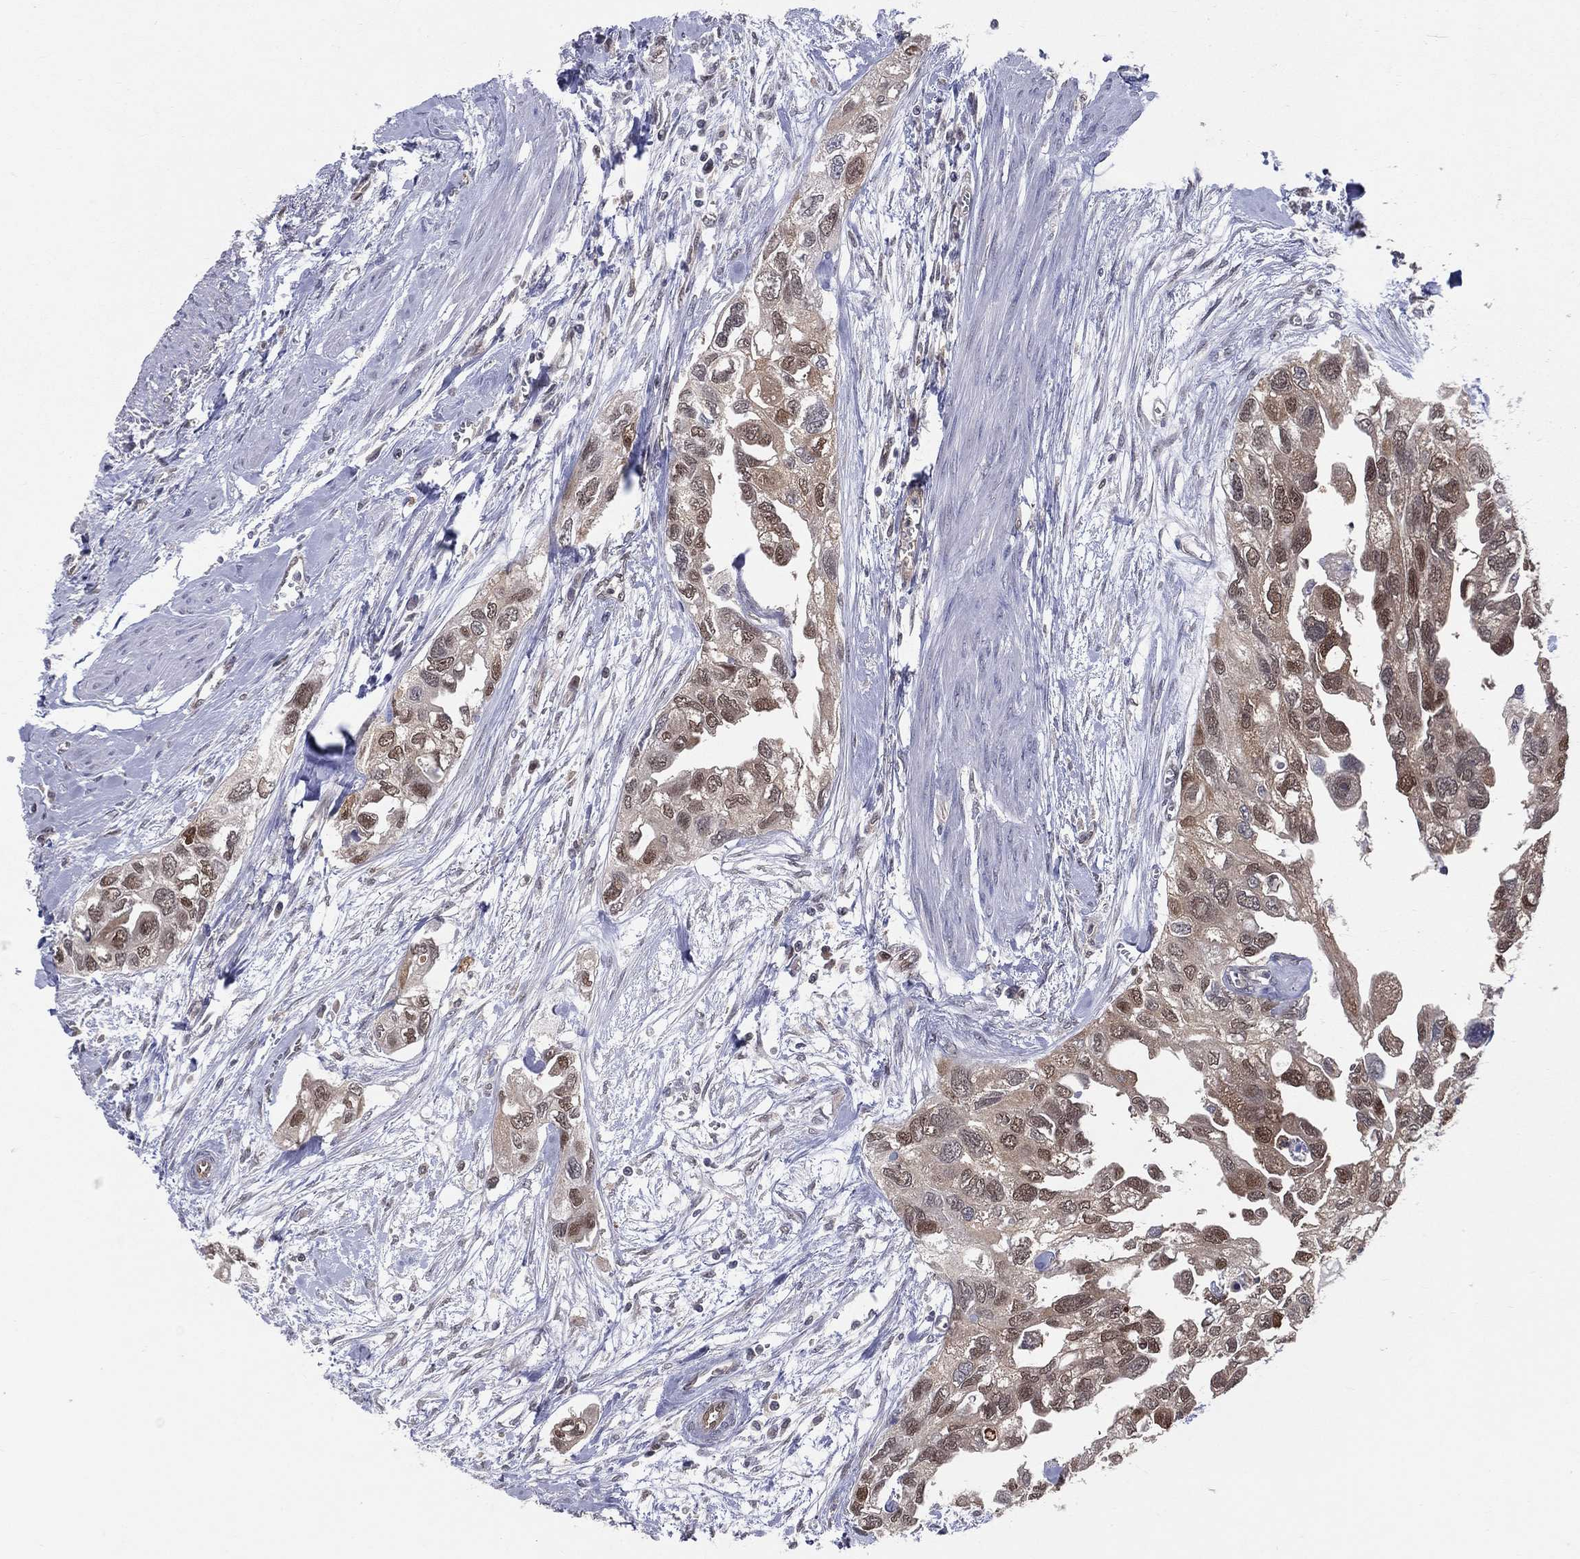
{"staining": {"intensity": "moderate", "quantity": "25%-75%", "location": "nuclear"}, "tissue": "urothelial cancer", "cell_type": "Tumor cells", "image_type": "cancer", "snomed": [{"axis": "morphology", "description": "Urothelial carcinoma, High grade"}, {"axis": "topography", "description": "Urinary bladder"}], "caption": "A brown stain labels moderate nuclear positivity of a protein in urothelial cancer tumor cells. (Stains: DAB in brown, nuclei in blue, Microscopy: brightfield microscopy at high magnification).", "gene": "GMPR2", "patient": {"sex": "male", "age": 59}}